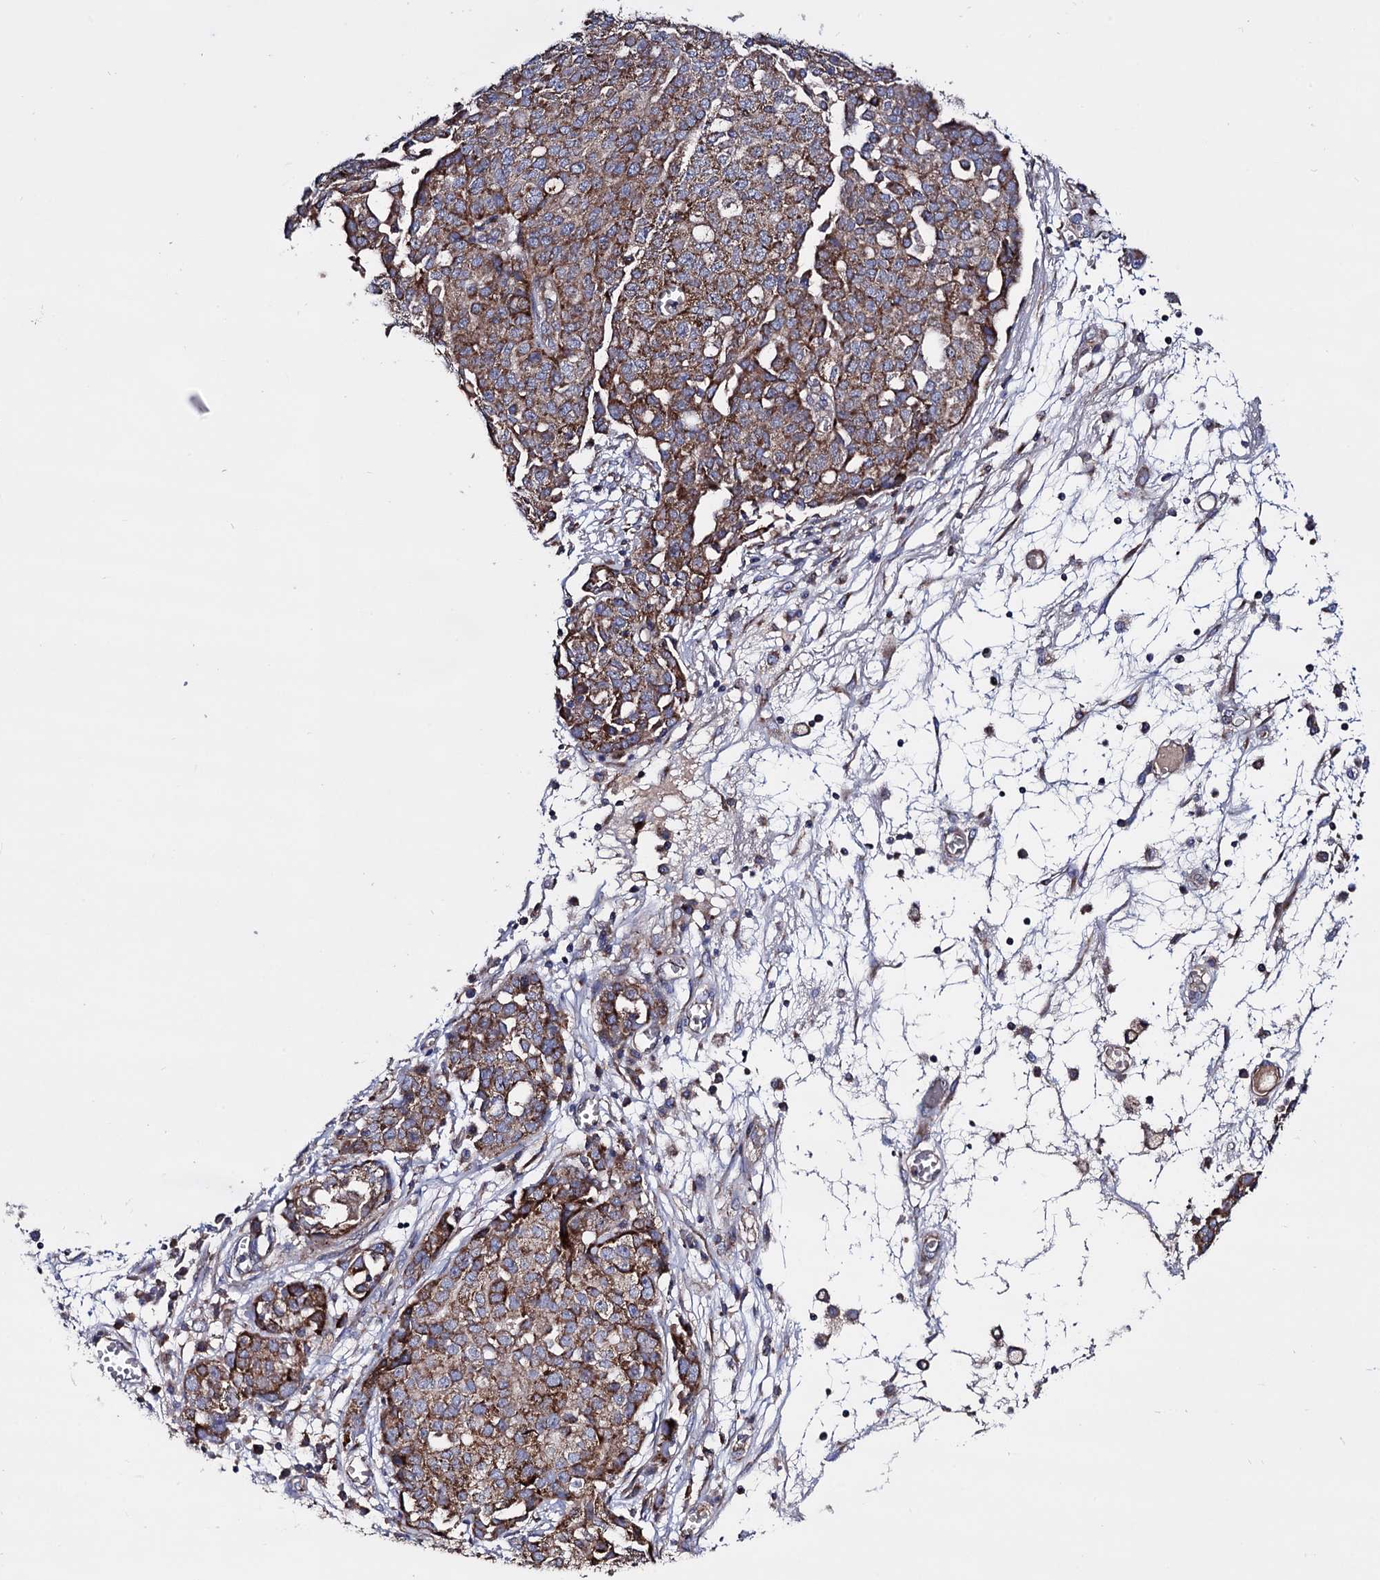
{"staining": {"intensity": "moderate", "quantity": ">75%", "location": "cytoplasmic/membranous"}, "tissue": "ovarian cancer", "cell_type": "Tumor cells", "image_type": "cancer", "snomed": [{"axis": "morphology", "description": "Cystadenocarcinoma, serous, NOS"}, {"axis": "topography", "description": "Soft tissue"}, {"axis": "topography", "description": "Ovary"}], "caption": "The photomicrograph reveals staining of ovarian cancer (serous cystadenocarcinoma), revealing moderate cytoplasmic/membranous protein positivity (brown color) within tumor cells. Nuclei are stained in blue.", "gene": "IQCH", "patient": {"sex": "female", "age": 57}}